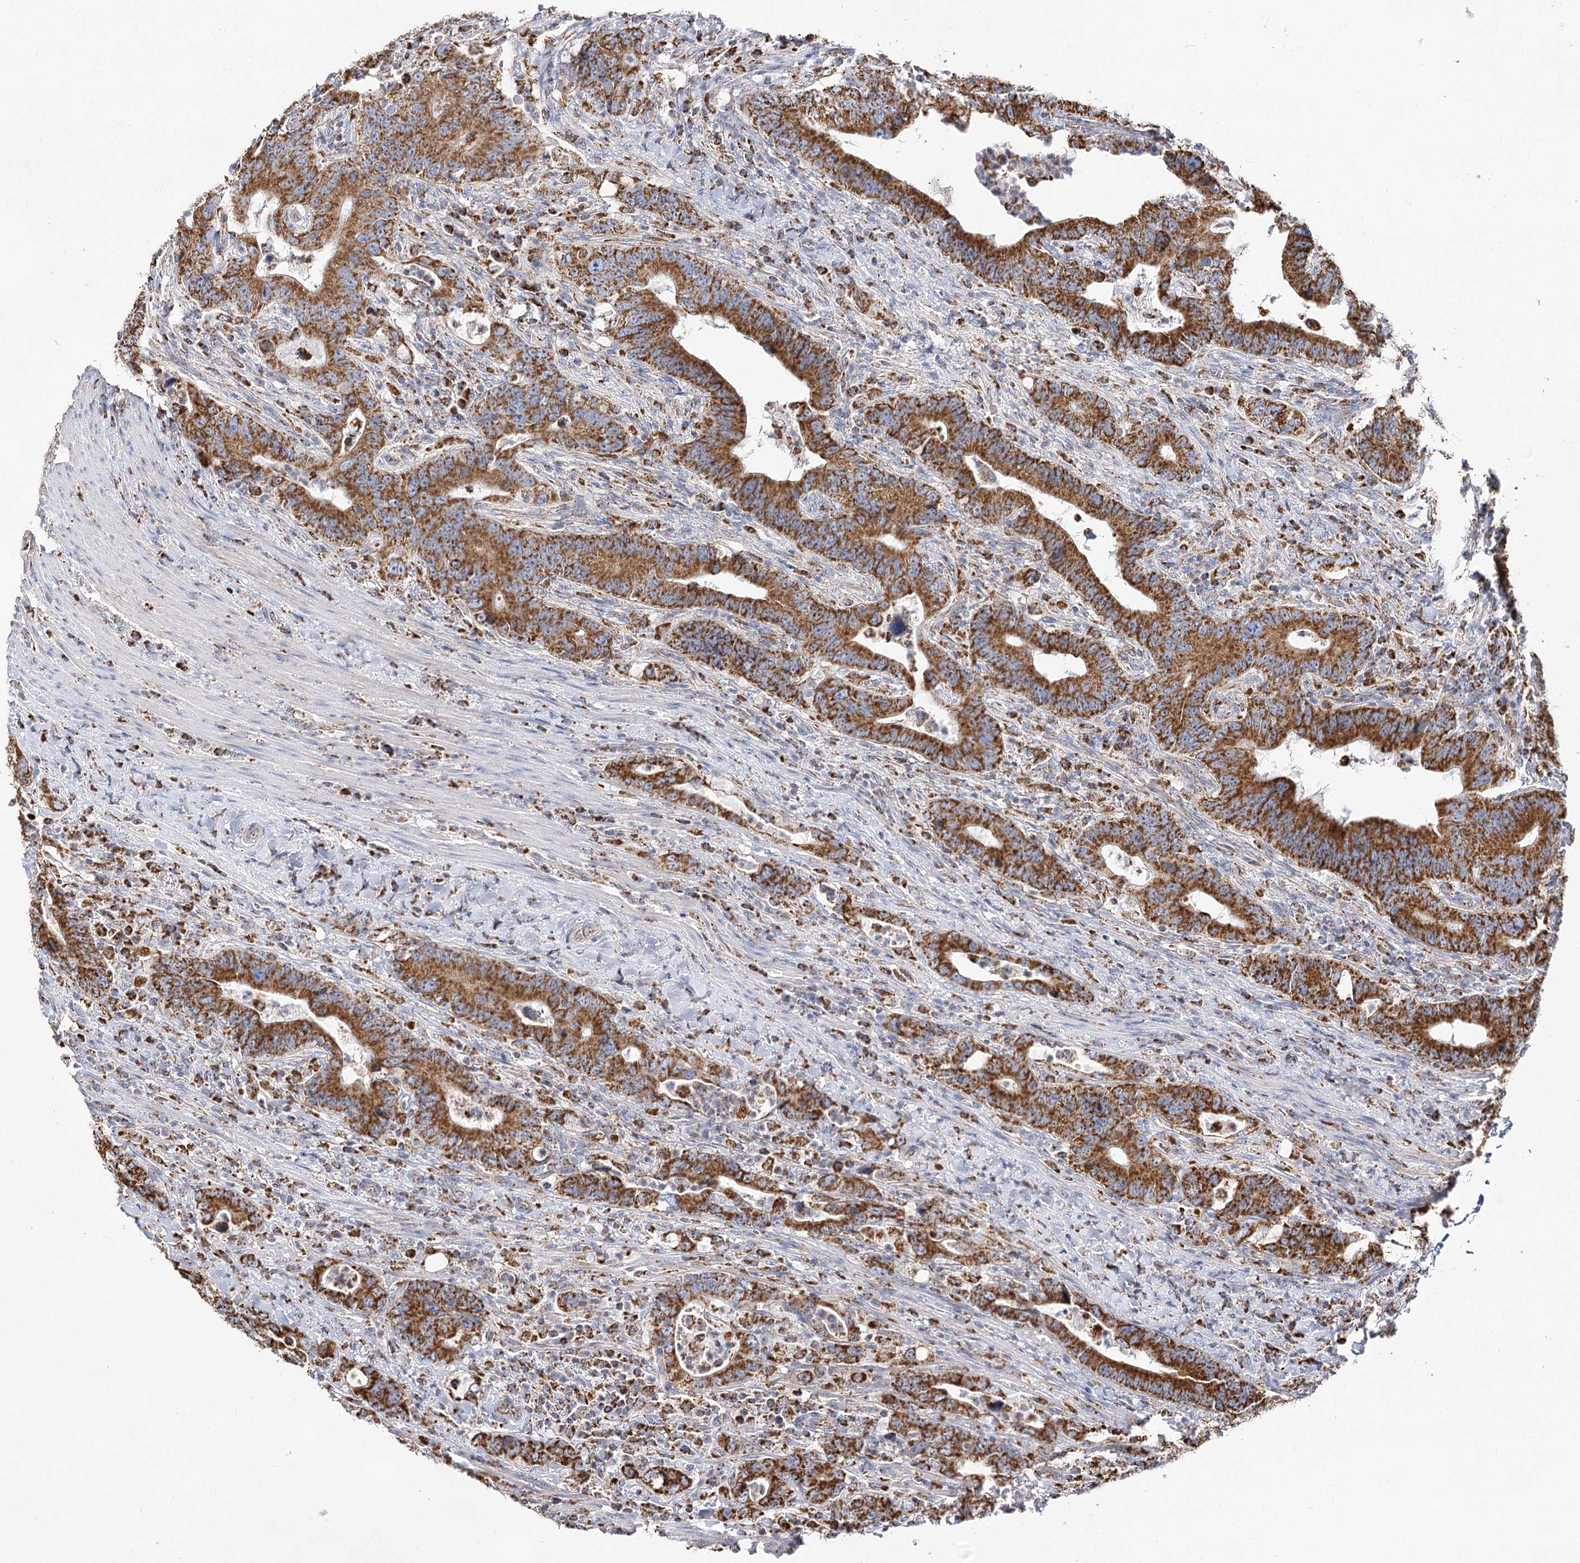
{"staining": {"intensity": "strong", "quantity": ">75%", "location": "cytoplasmic/membranous"}, "tissue": "colorectal cancer", "cell_type": "Tumor cells", "image_type": "cancer", "snomed": [{"axis": "morphology", "description": "Adenocarcinoma, NOS"}, {"axis": "topography", "description": "Colon"}], "caption": "Human colorectal adenocarcinoma stained for a protein (brown) exhibits strong cytoplasmic/membranous positive staining in approximately >75% of tumor cells.", "gene": "NADK2", "patient": {"sex": "female", "age": 75}}